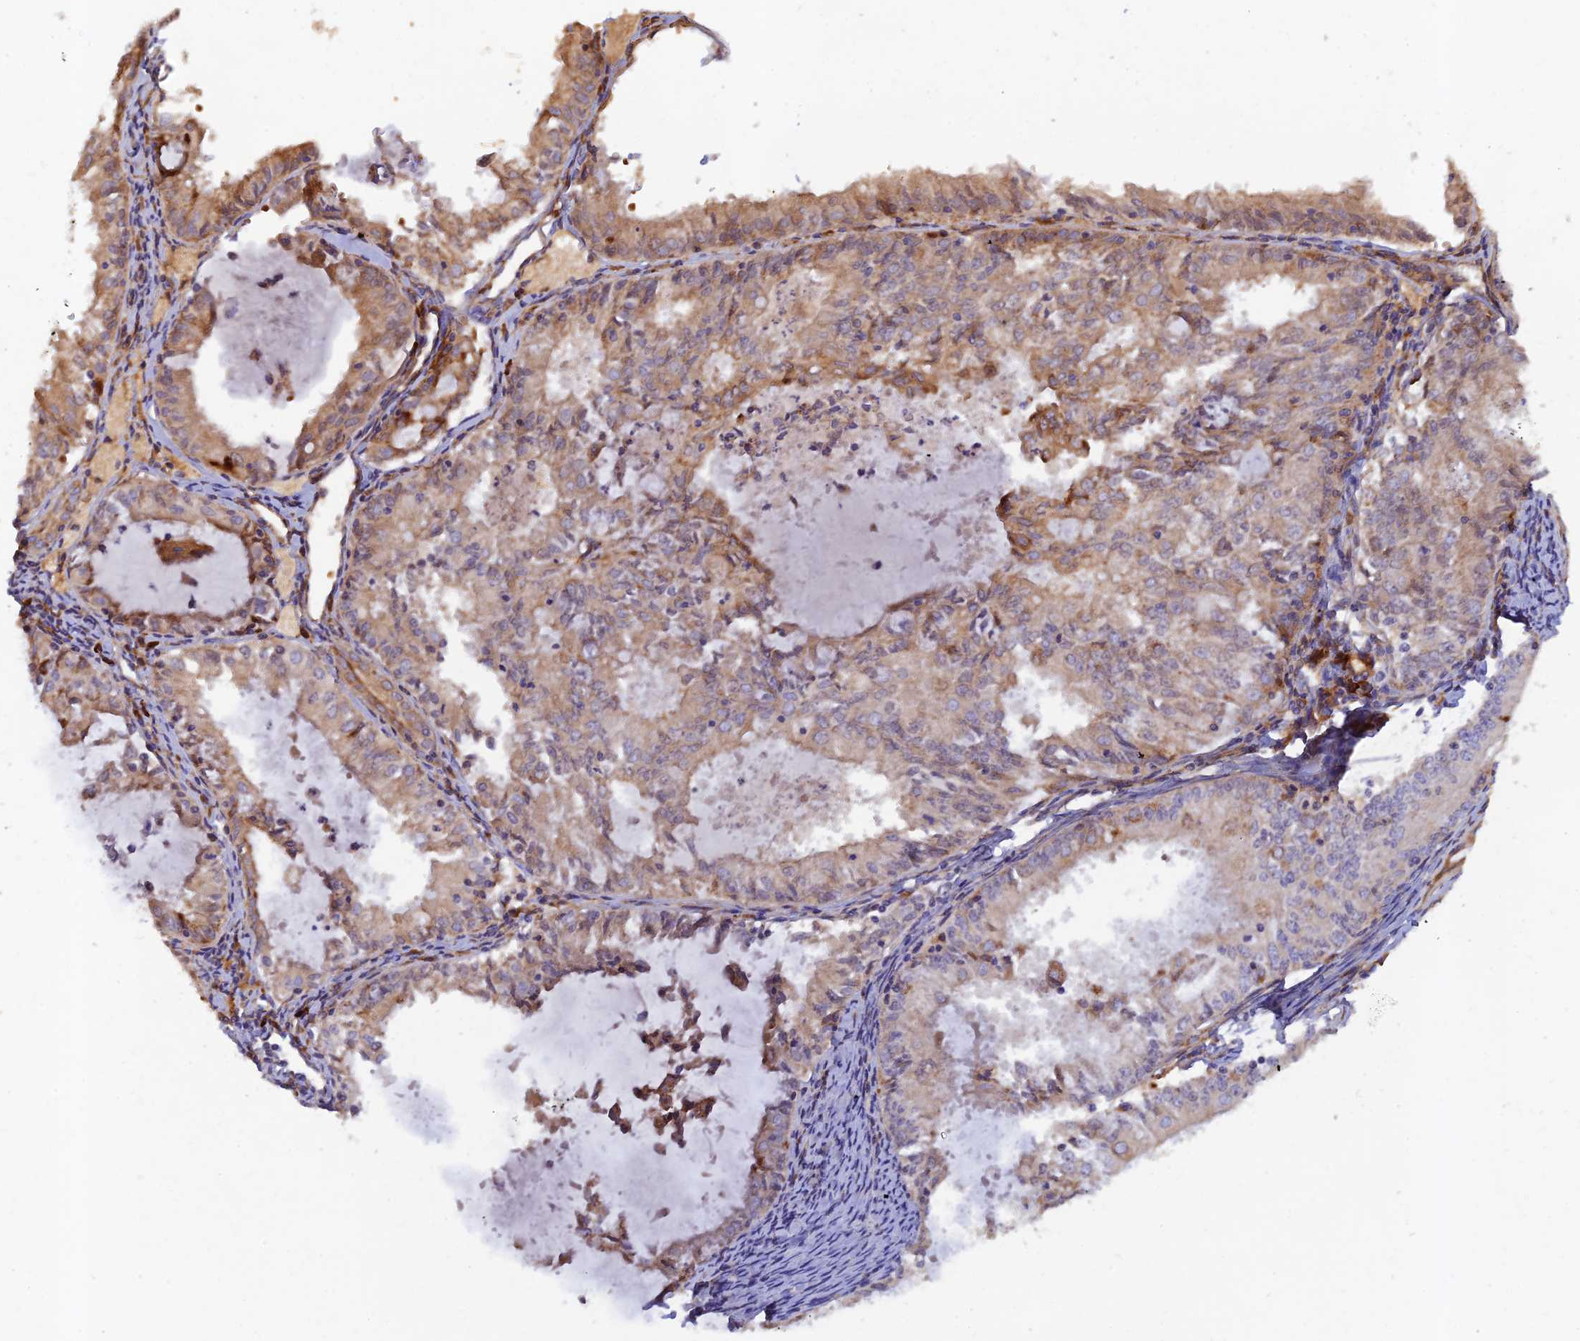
{"staining": {"intensity": "moderate", "quantity": "25%-75%", "location": "cytoplasmic/membranous"}, "tissue": "endometrial cancer", "cell_type": "Tumor cells", "image_type": "cancer", "snomed": [{"axis": "morphology", "description": "Adenocarcinoma, NOS"}, {"axis": "topography", "description": "Endometrium"}], "caption": "Adenocarcinoma (endometrial) tissue demonstrates moderate cytoplasmic/membranous expression in about 25%-75% of tumor cells, visualized by immunohistochemistry. (DAB IHC with brightfield microscopy, high magnification).", "gene": "GMCL1", "patient": {"sex": "female", "age": 57}}